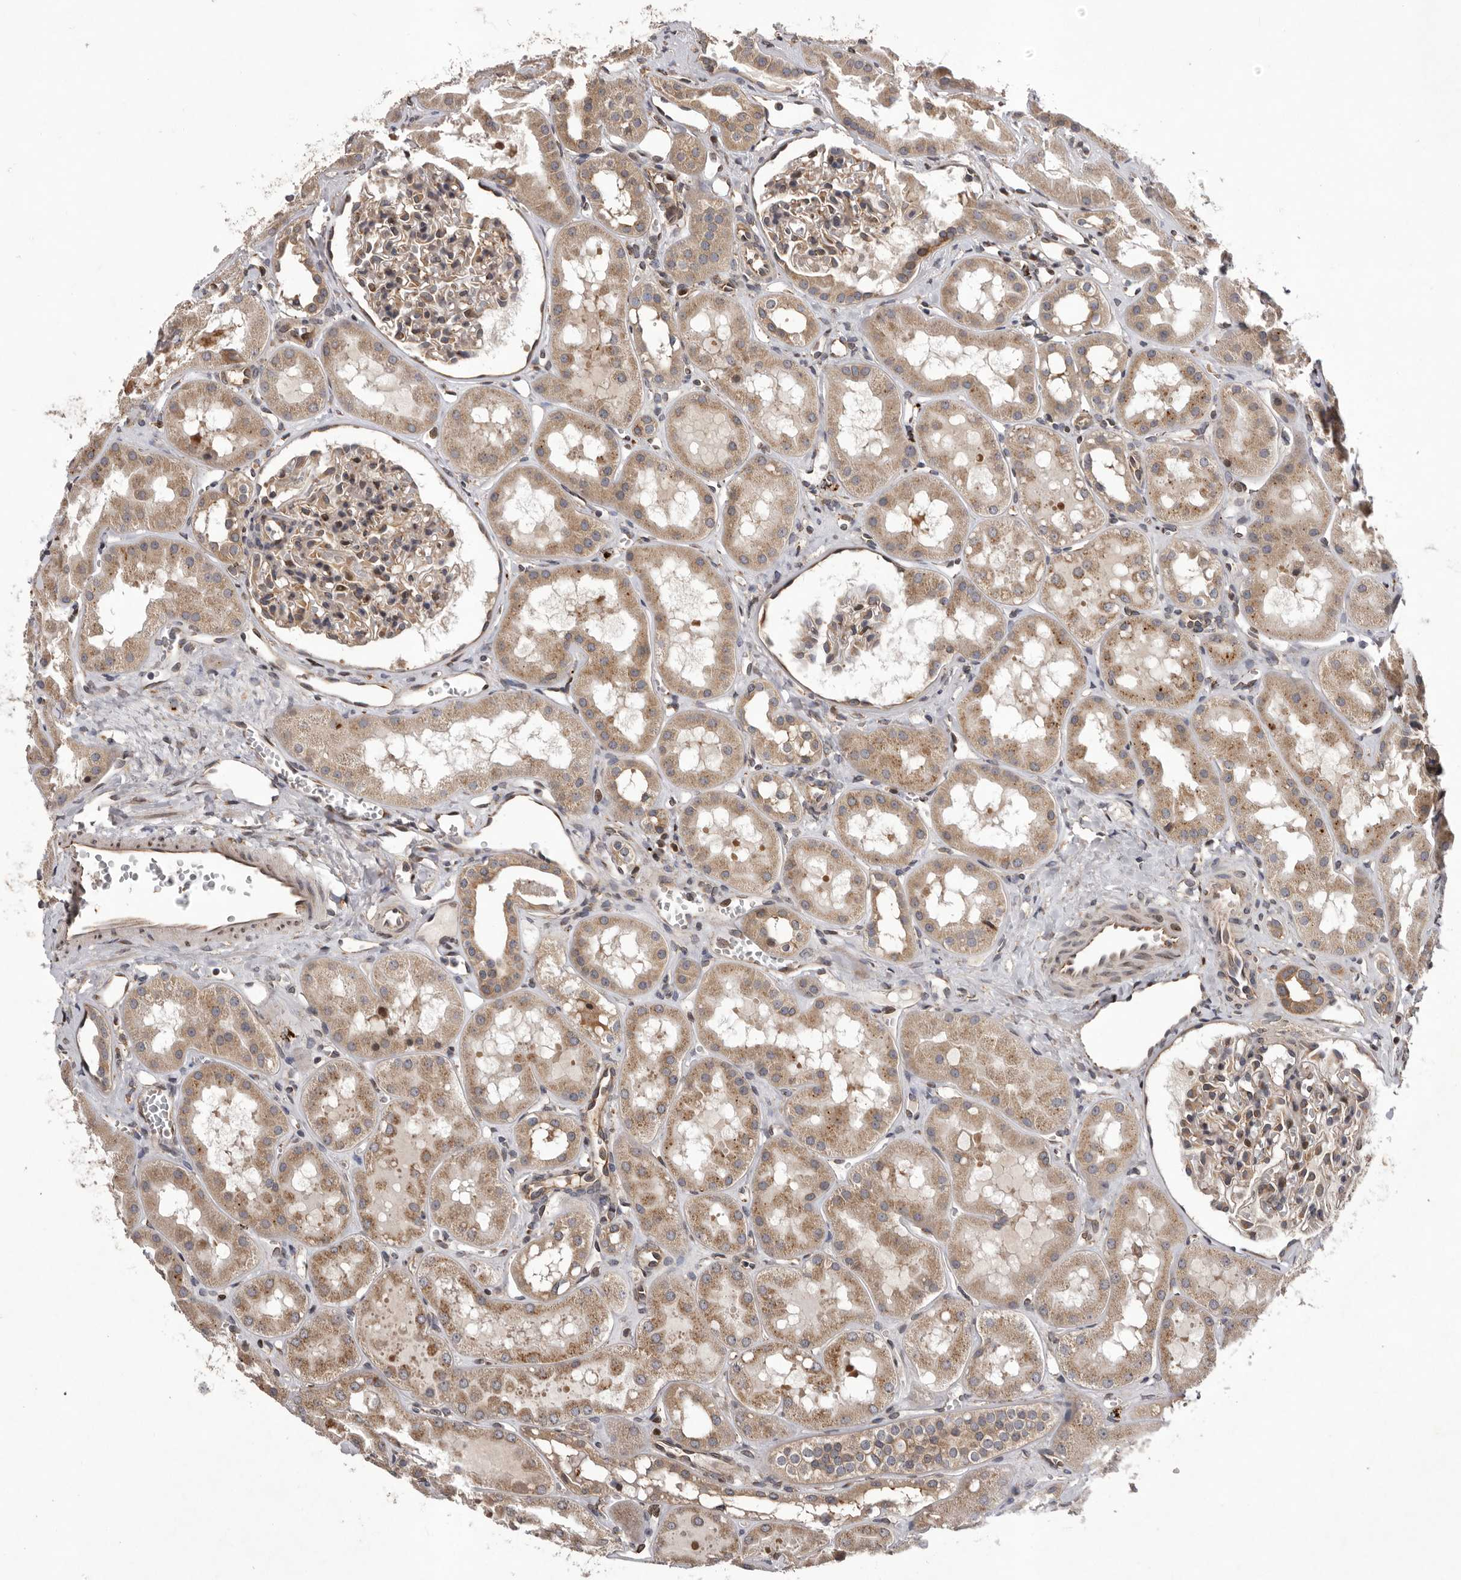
{"staining": {"intensity": "weak", "quantity": ">75%", "location": "cytoplasmic/membranous"}, "tissue": "kidney", "cell_type": "Cells in glomeruli", "image_type": "normal", "snomed": [{"axis": "morphology", "description": "Normal tissue, NOS"}, {"axis": "topography", "description": "Kidney"}], "caption": "Immunohistochemistry (DAB) staining of unremarkable human kidney displays weak cytoplasmic/membranous protein staining in about >75% of cells in glomeruli.", "gene": "GADD45B", "patient": {"sex": "male", "age": 16}}